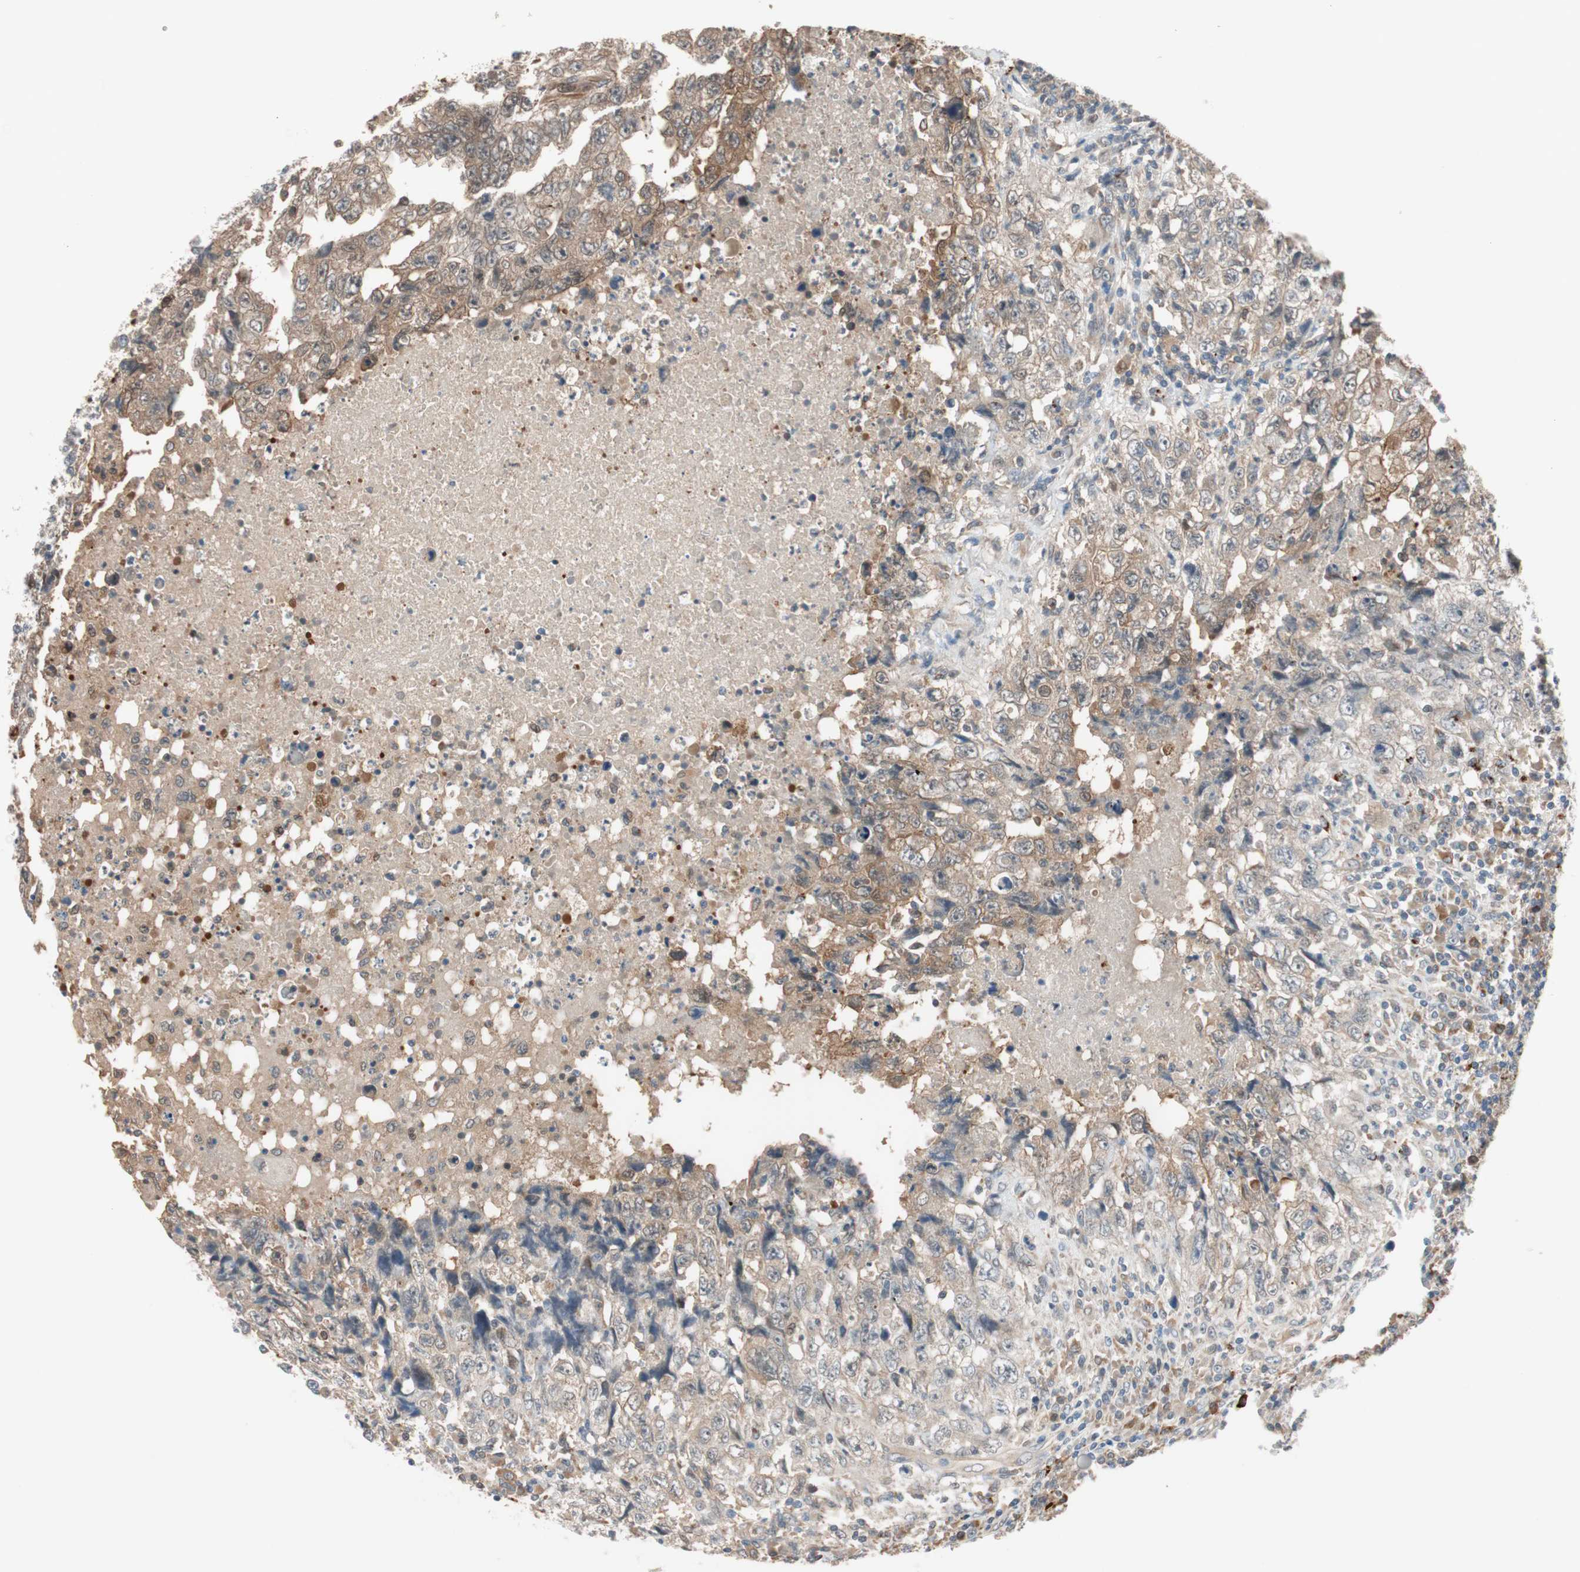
{"staining": {"intensity": "weak", "quantity": "<25%", "location": "cytoplasmic/membranous"}, "tissue": "testis cancer", "cell_type": "Tumor cells", "image_type": "cancer", "snomed": [{"axis": "morphology", "description": "Necrosis, NOS"}, {"axis": "morphology", "description": "Carcinoma, Embryonal, NOS"}, {"axis": "topography", "description": "Testis"}], "caption": "This is an immunohistochemistry (IHC) image of testis cancer. There is no staining in tumor cells.", "gene": "PIK3R3", "patient": {"sex": "male", "age": 19}}